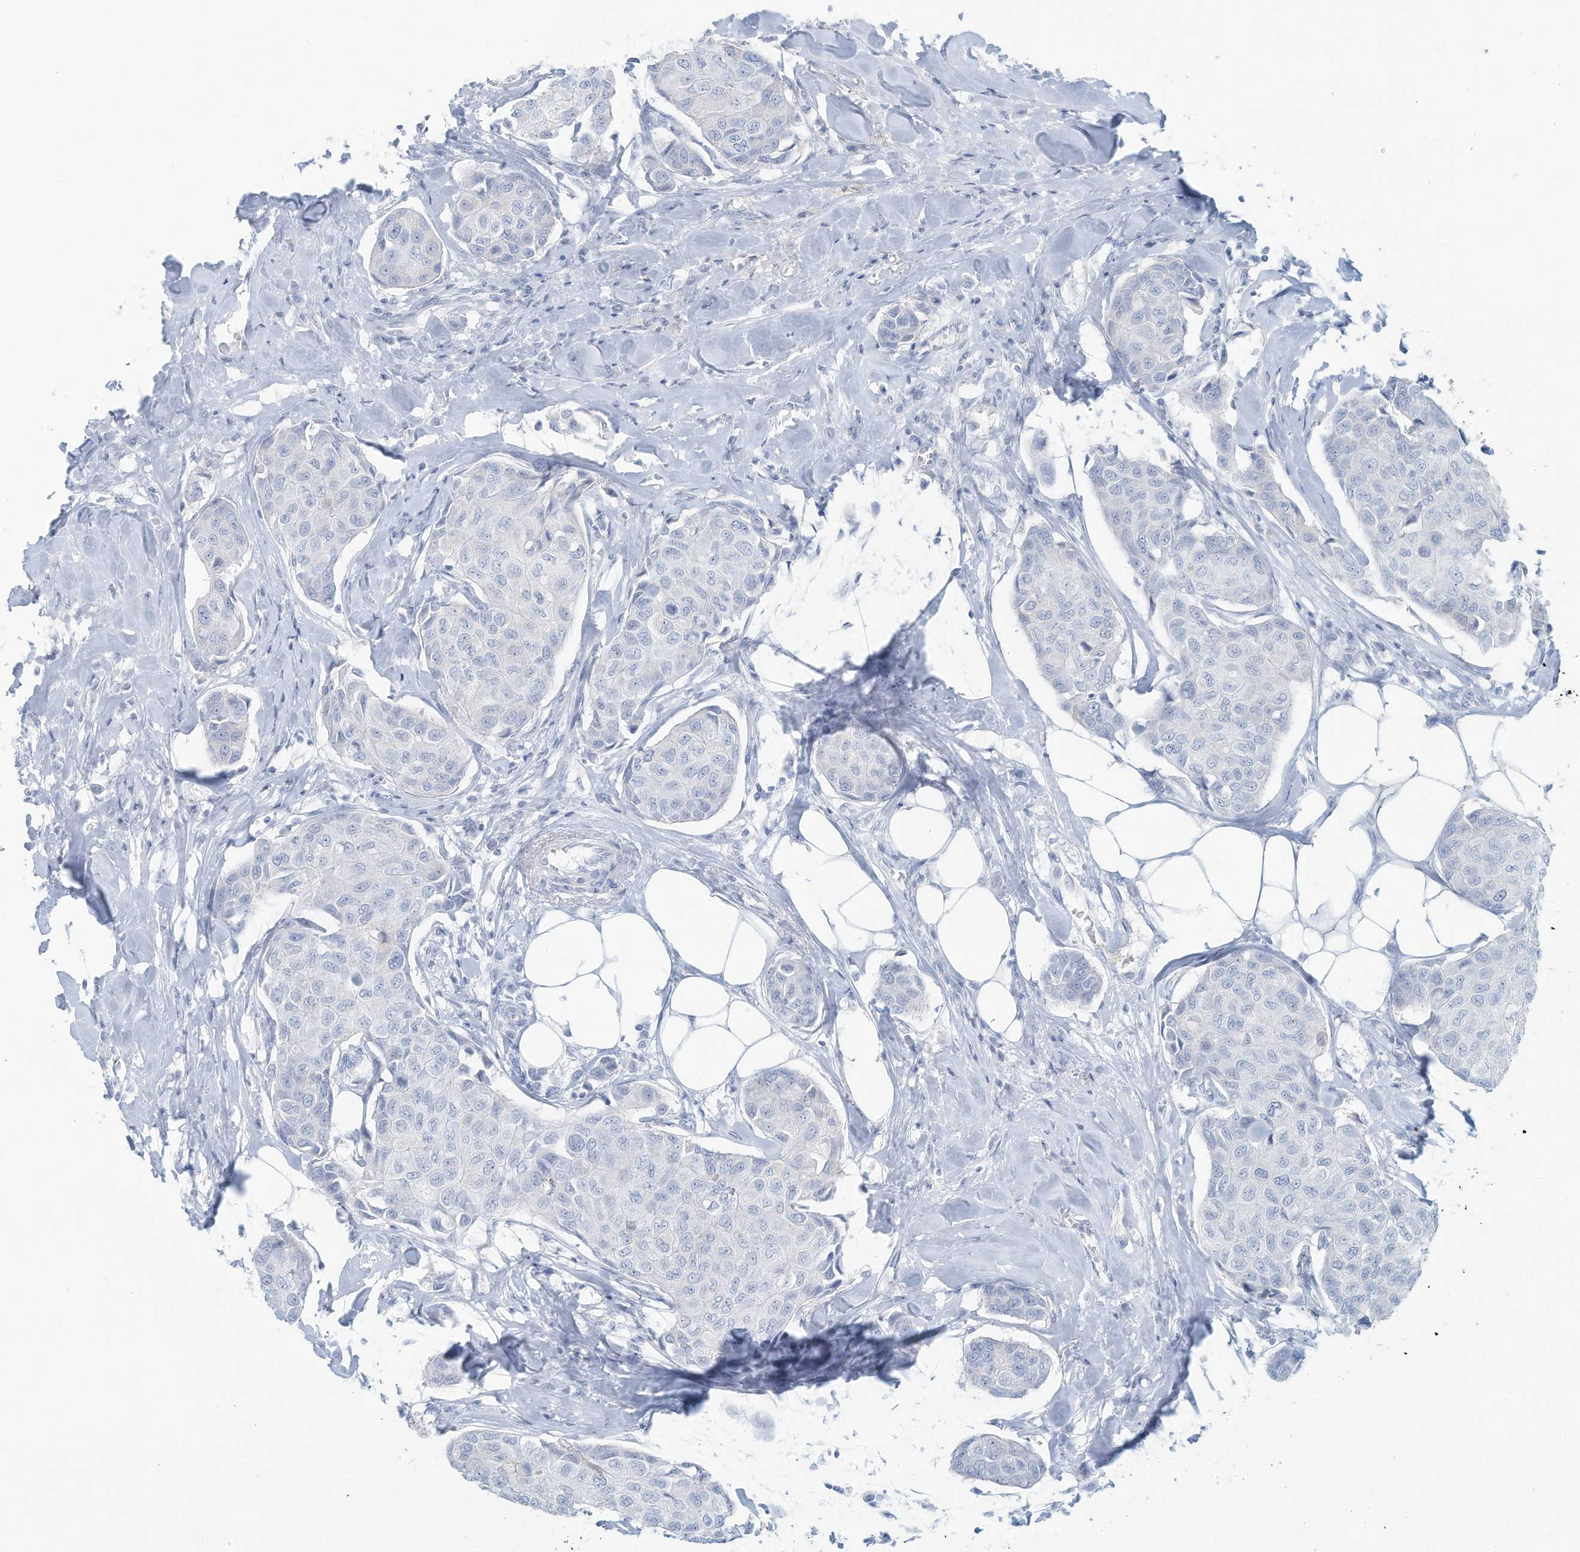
{"staining": {"intensity": "negative", "quantity": "none", "location": "none"}, "tissue": "breast cancer", "cell_type": "Tumor cells", "image_type": "cancer", "snomed": [{"axis": "morphology", "description": "Duct carcinoma"}, {"axis": "topography", "description": "Breast"}], "caption": "High magnification brightfield microscopy of breast cancer stained with DAB (brown) and counterstained with hematoxylin (blue): tumor cells show no significant positivity. (Stains: DAB (3,3'-diaminobenzidine) immunohistochemistry with hematoxylin counter stain, Microscopy: brightfield microscopy at high magnification).", "gene": "ERI2", "patient": {"sex": "female", "age": 80}}